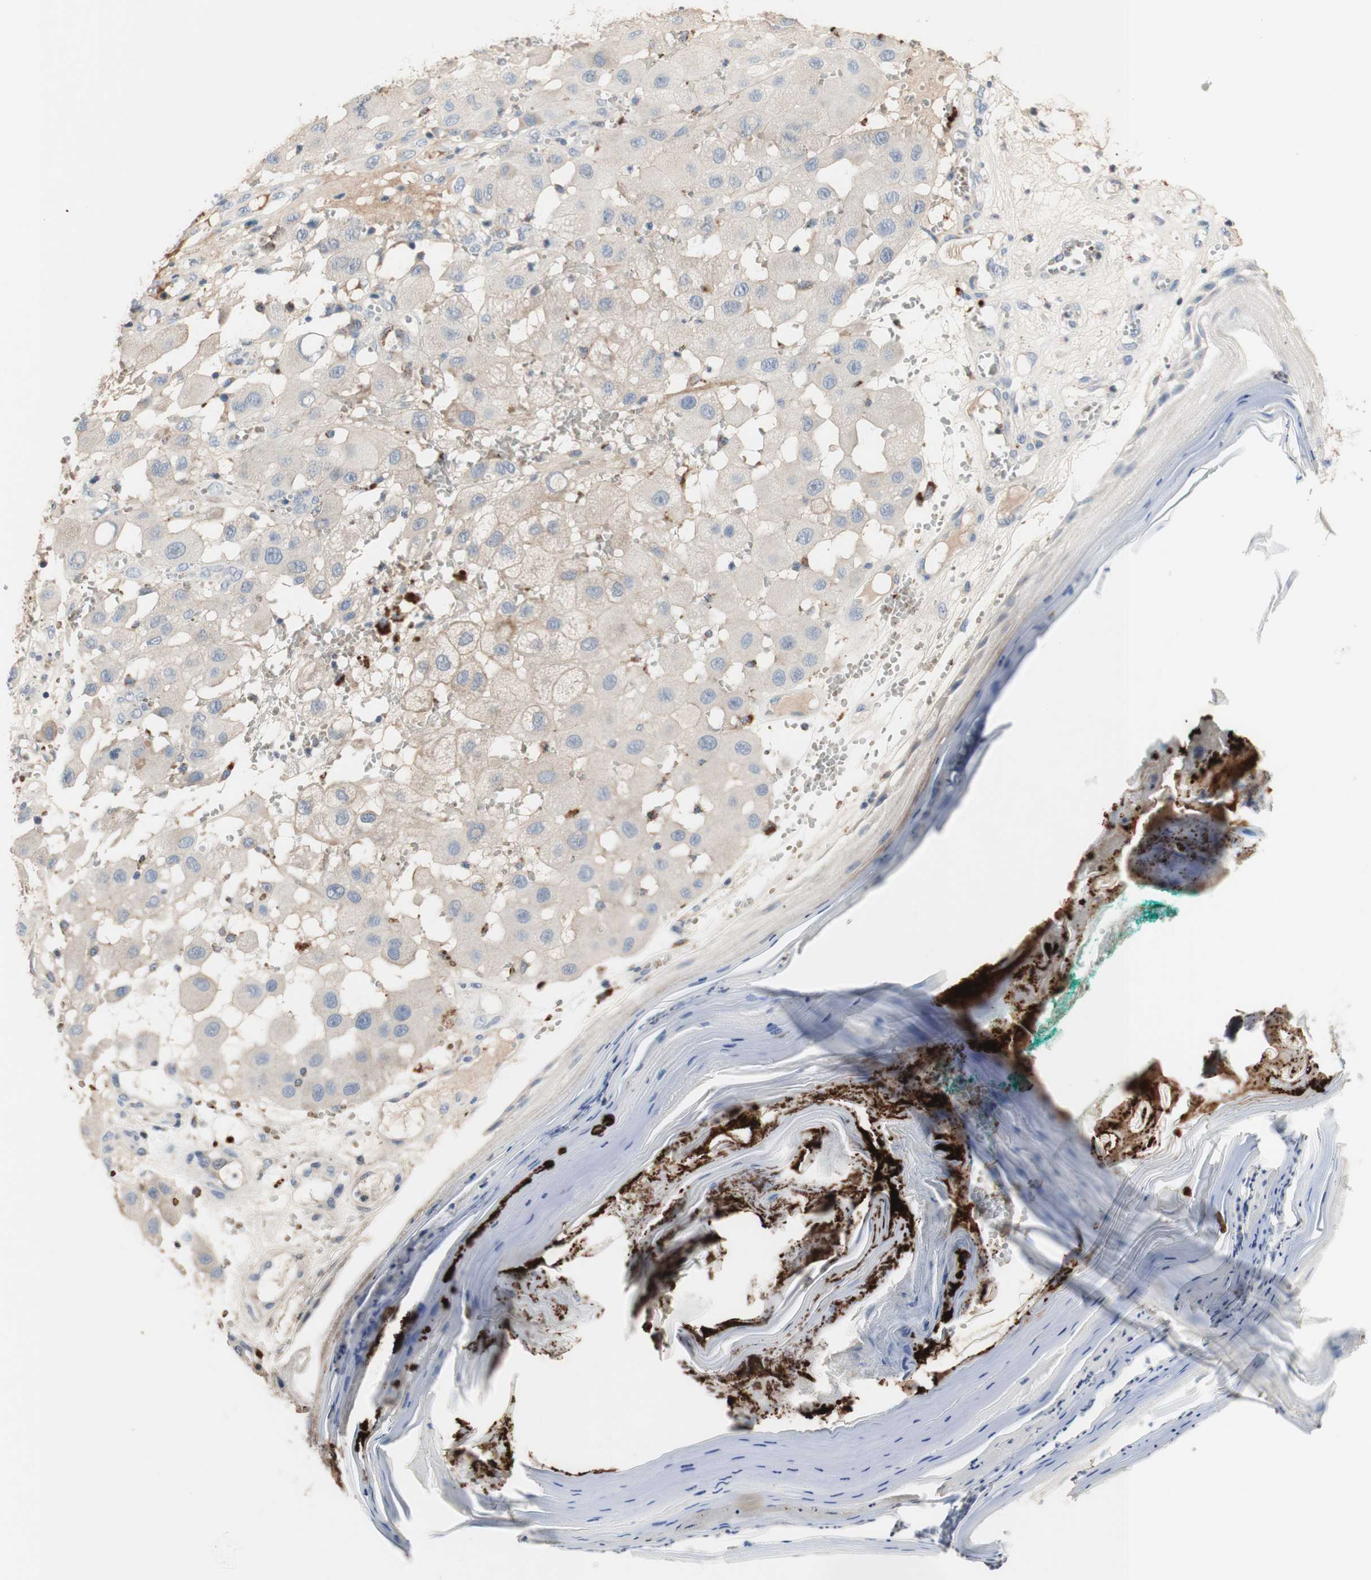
{"staining": {"intensity": "weak", "quantity": "<25%", "location": "cytoplasmic/membranous"}, "tissue": "melanoma", "cell_type": "Tumor cells", "image_type": "cancer", "snomed": [{"axis": "morphology", "description": "Malignant melanoma, NOS"}, {"axis": "topography", "description": "Skin"}], "caption": "Malignant melanoma stained for a protein using immunohistochemistry reveals no staining tumor cells.", "gene": "CDON", "patient": {"sex": "female", "age": 81}}